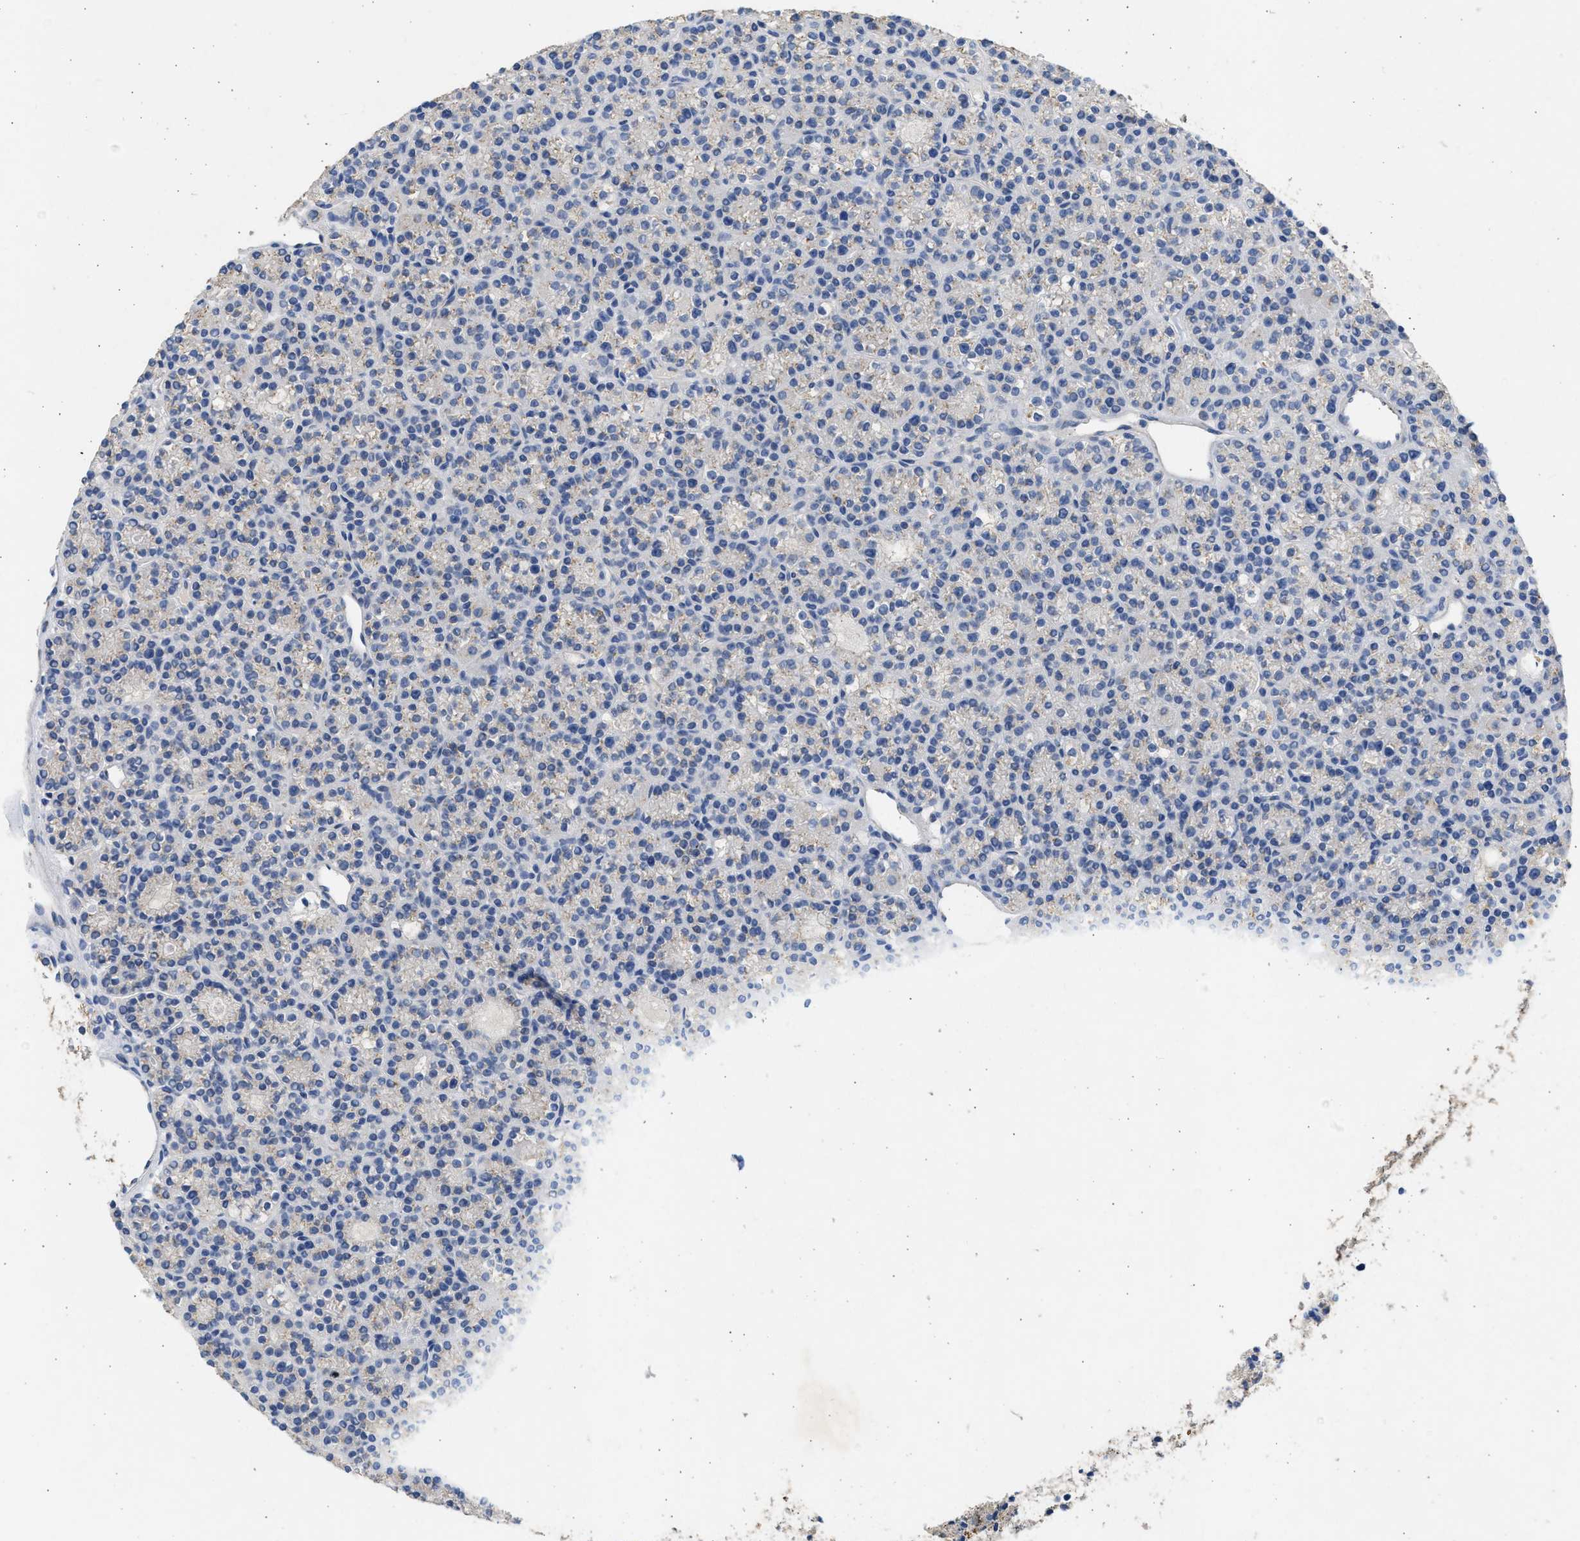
{"staining": {"intensity": "negative", "quantity": "none", "location": "none"}, "tissue": "parathyroid gland", "cell_type": "Glandular cells", "image_type": "normal", "snomed": [{"axis": "morphology", "description": "Normal tissue, NOS"}, {"axis": "morphology", "description": "Adenoma, NOS"}, {"axis": "topography", "description": "Parathyroid gland"}], "caption": "Parathyroid gland was stained to show a protein in brown. There is no significant staining in glandular cells. The staining was performed using DAB (3,3'-diaminobenzidine) to visualize the protein expression in brown, while the nuclei were stained in blue with hematoxylin (Magnification: 20x).", "gene": "IPO8", "patient": {"sex": "female", "age": 64}}